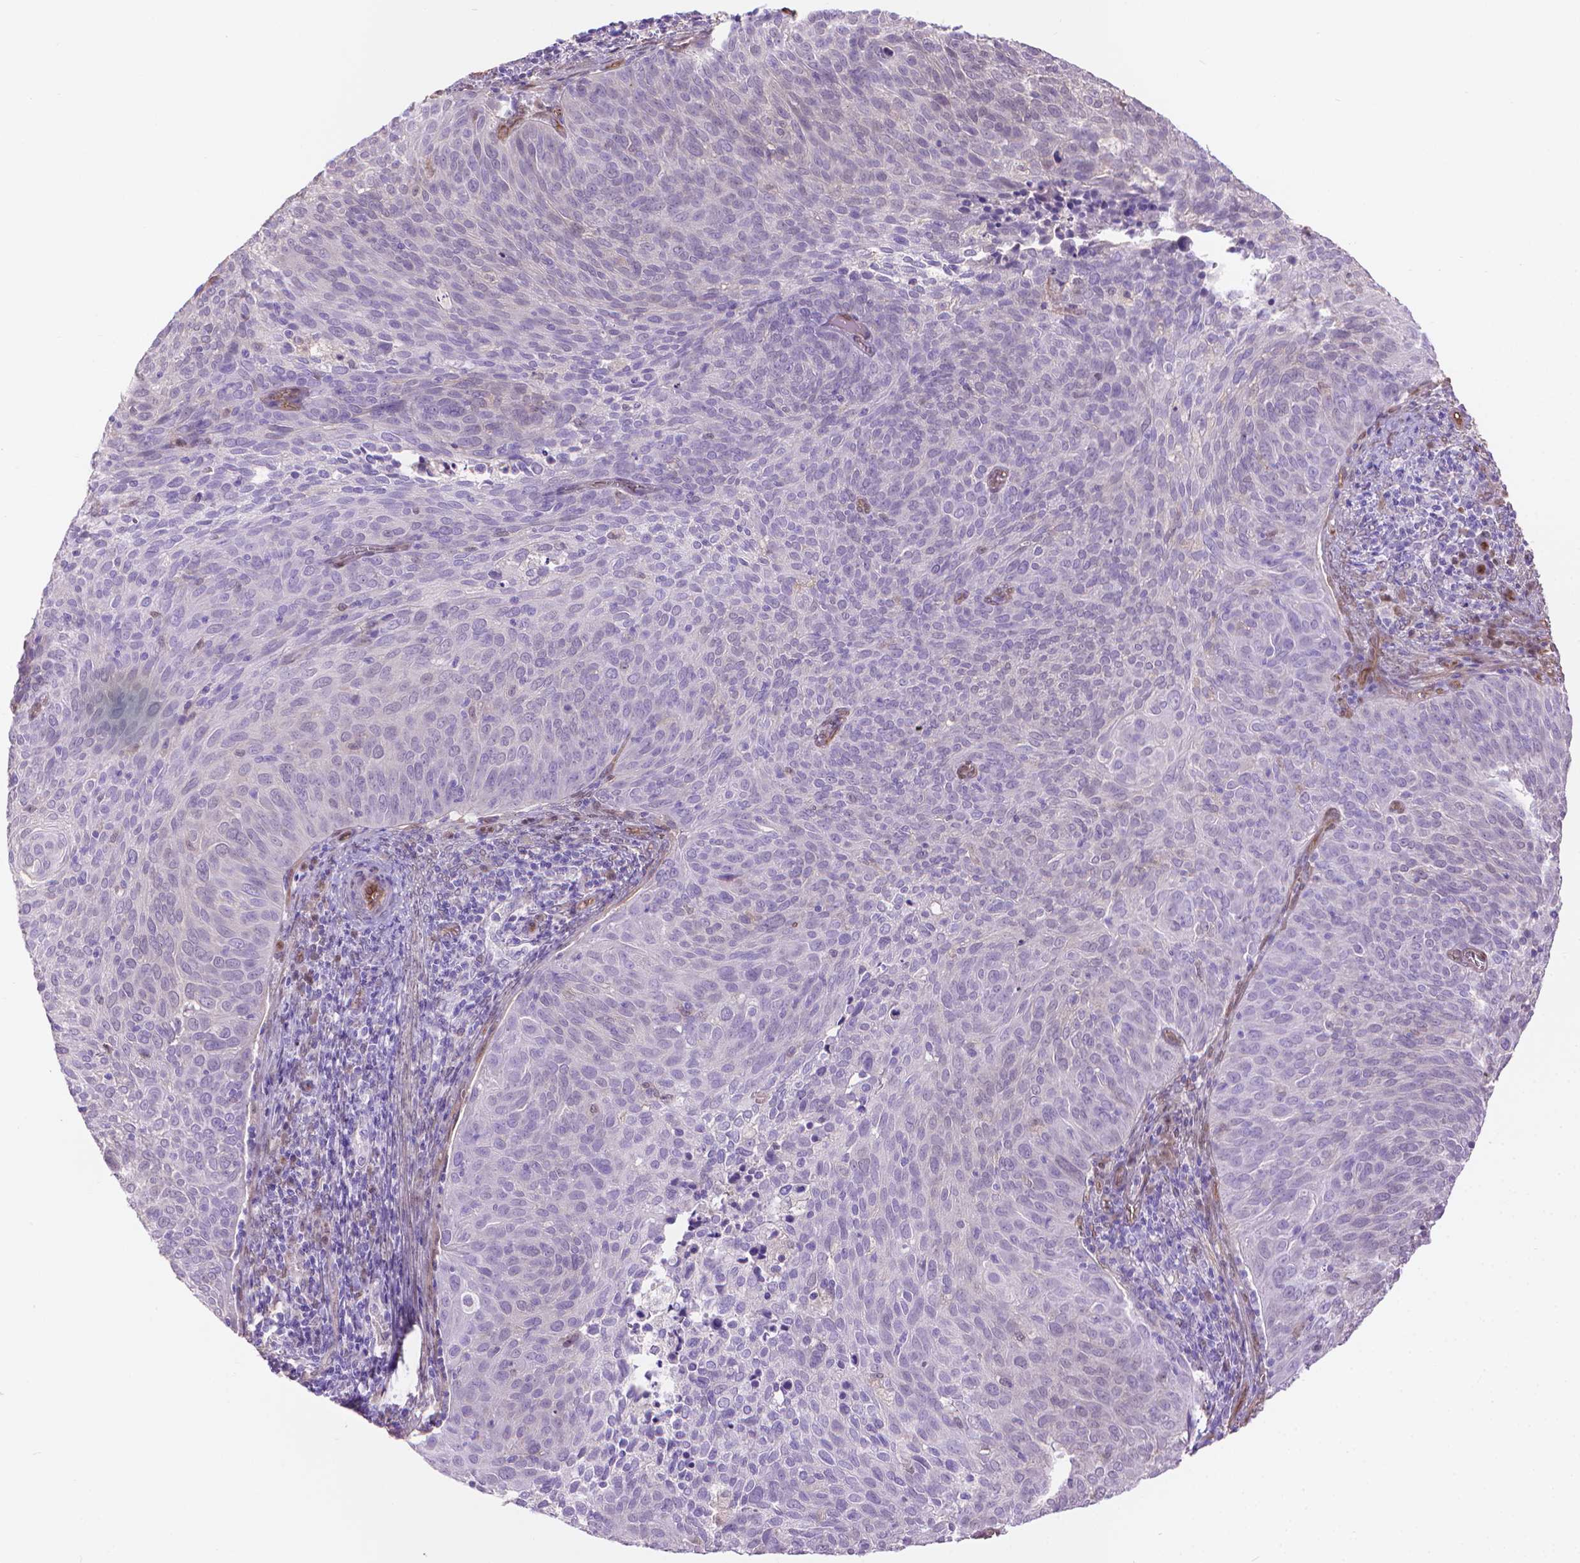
{"staining": {"intensity": "negative", "quantity": "none", "location": "none"}, "tissue": "cervical cancer", "cell_type": "Tumor cells", "image_type": "cancer", "snomed": [{"axis": "morphology", "description": "Squamous cell carcinoma, NOS"}, {"axis": "topography", "description": "Cervix"}], "caption": "This micrograph is of cervical cancer stained with immunohistochemistry to label a protein in brown with the nuclei are counter-stained blue. There is no staining in tumor cells.", "gene": "CLIC4", "patient": {"sex": "female", "age": 39}}